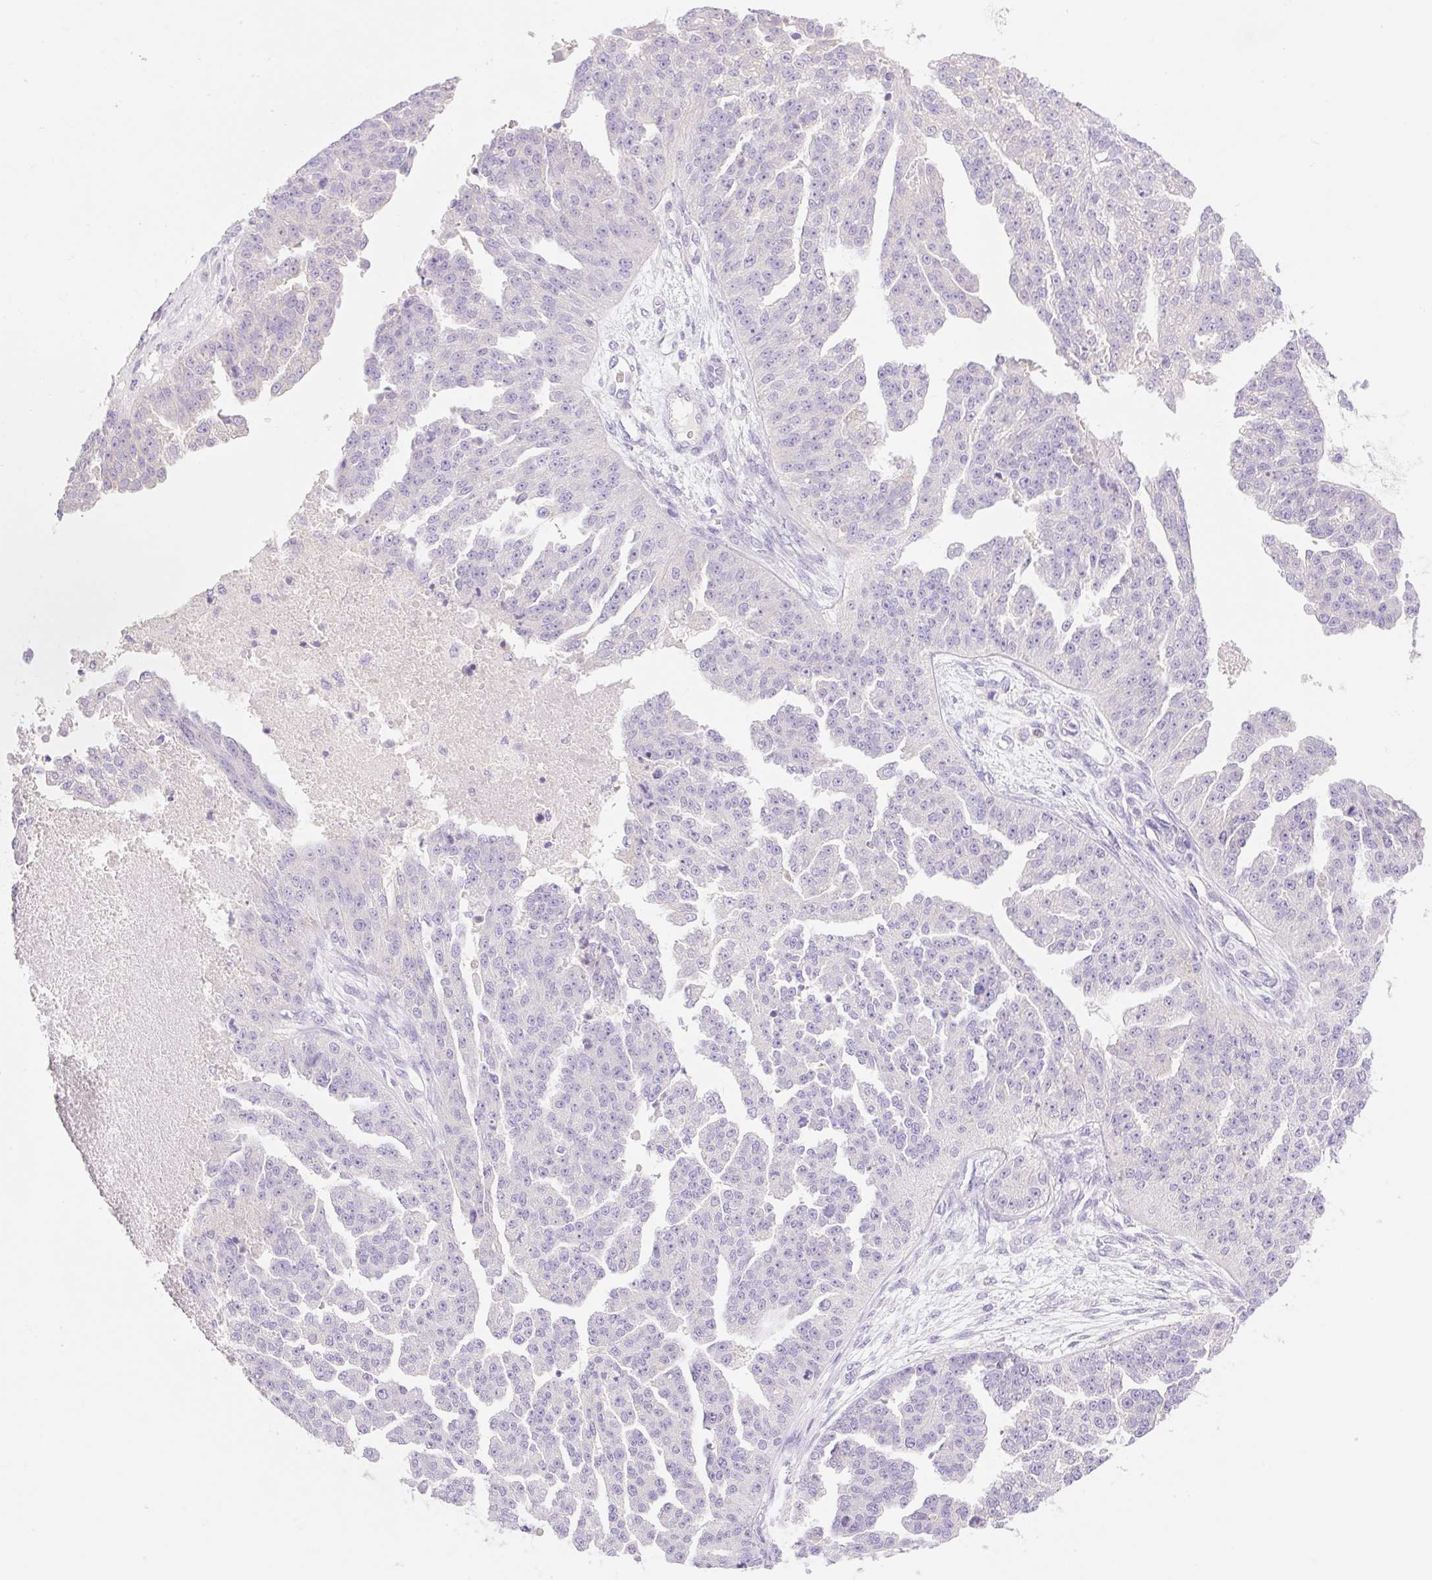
{"staining": {"intensity": "negative", "quantity": "none", "location": "none"}, "tissue": "ovarian cancer", "cell_type": "Tumor cells", "image_type": "cancer", "snomed": [{"axis": "morphology", "description": "Cystadenocarcinoma, serous, NOS"}, {"axis": "topography", "description": "Ovary"}], "caption": "Tumor cells are negative for protein expression in human ovarian cancer (serous cystadenocarcinoma).", "gene": "DENND5A", "patient": {"sex": "female", "age": 58}}